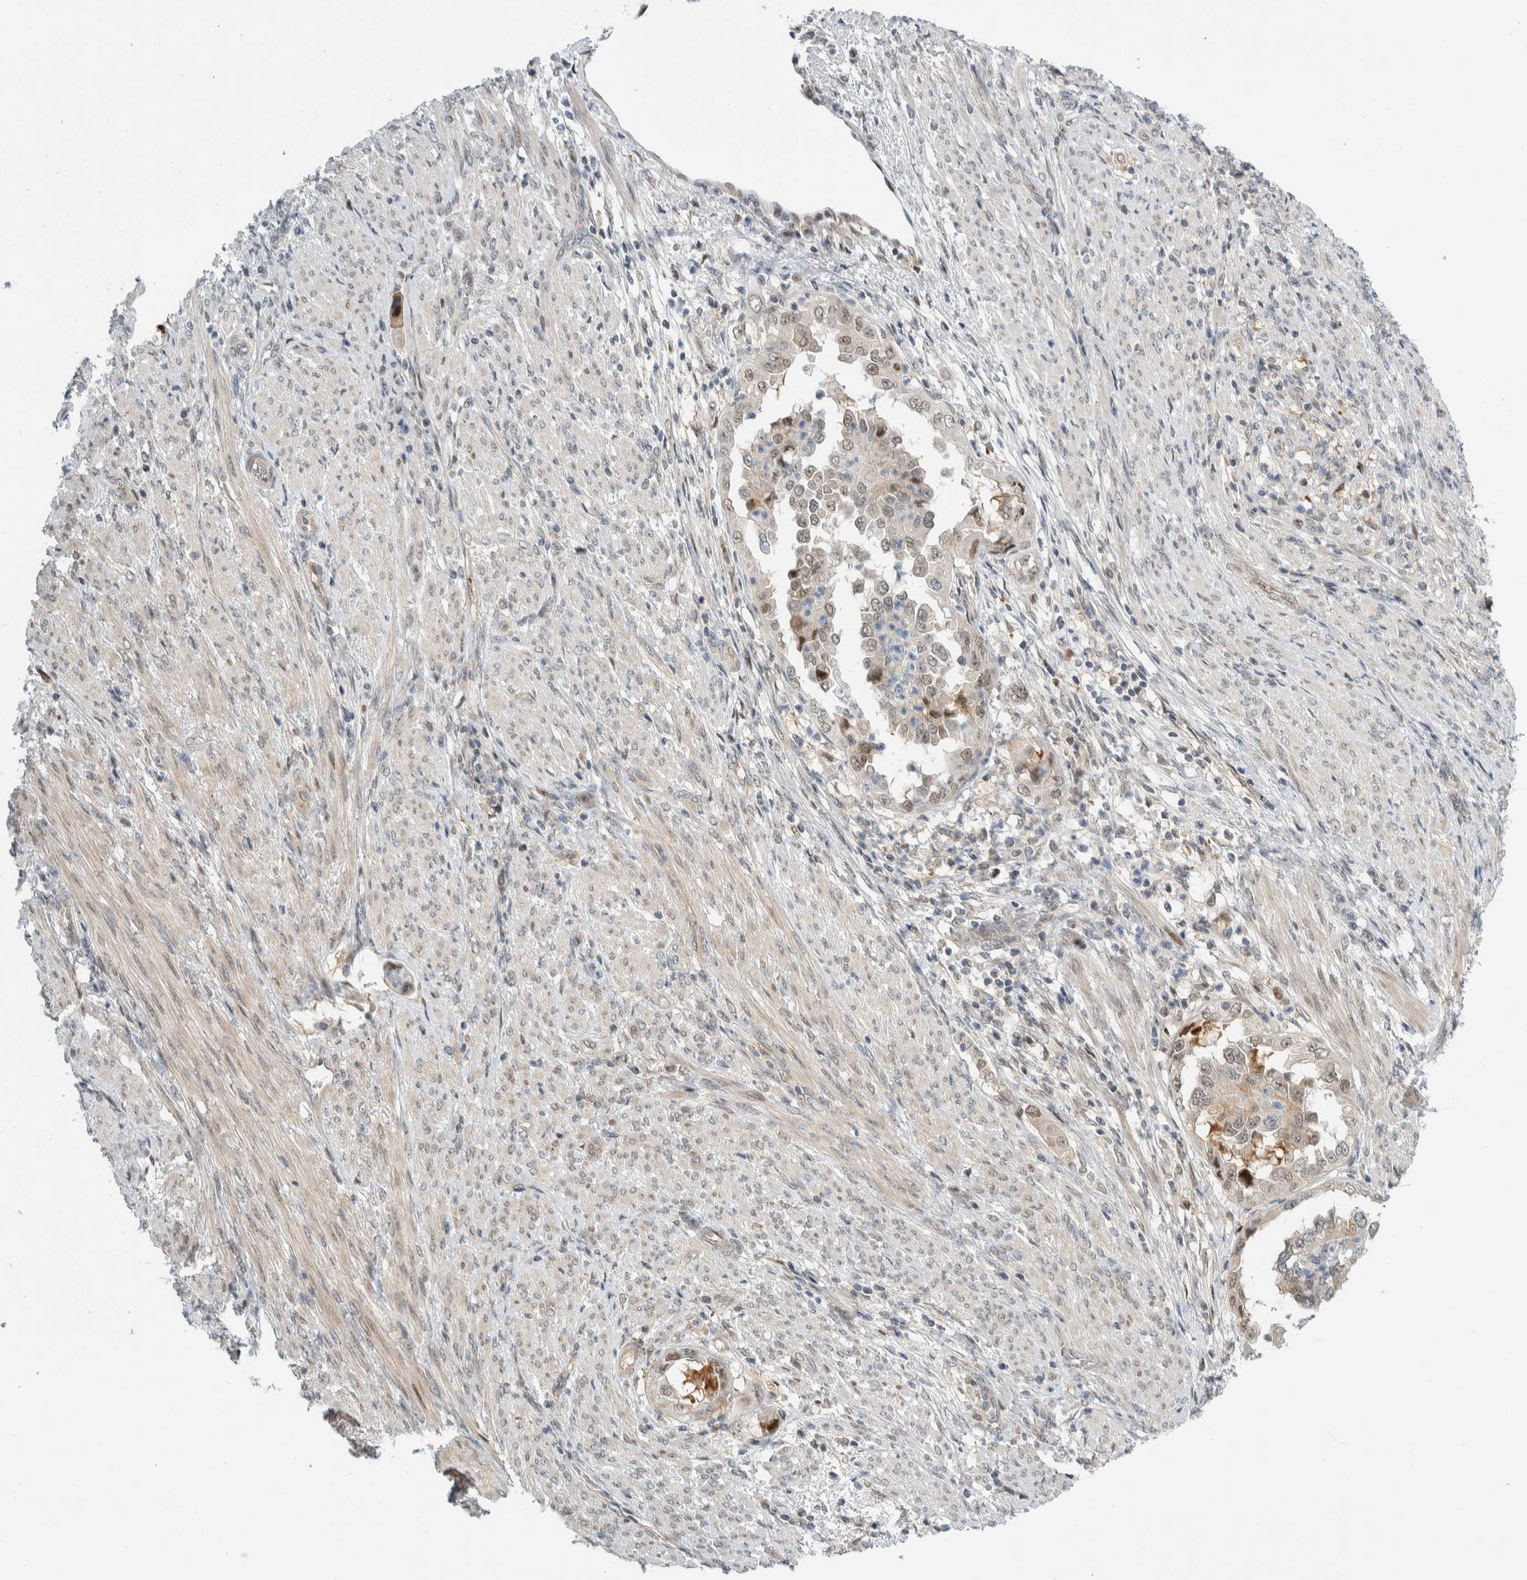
{"staining": {"intensity": "weak", "quantity": "<25%", "location": "nuclear"}, "tissue": "endometrial cancer", "cell_type": "Tumor cells", "image_type": "cancer", "snomed": [{"axis": "morphology", "description": "Adenocarcinoma, NOS"}, {"axis": "topography", "description": "Endometrium"}], "caption": "The photomicrograph shows no staining of tumor cells in endometrial adenocarcinoma.", "gene": "NCR3LG1", "patient": {"sex": "female", "age": 85}}